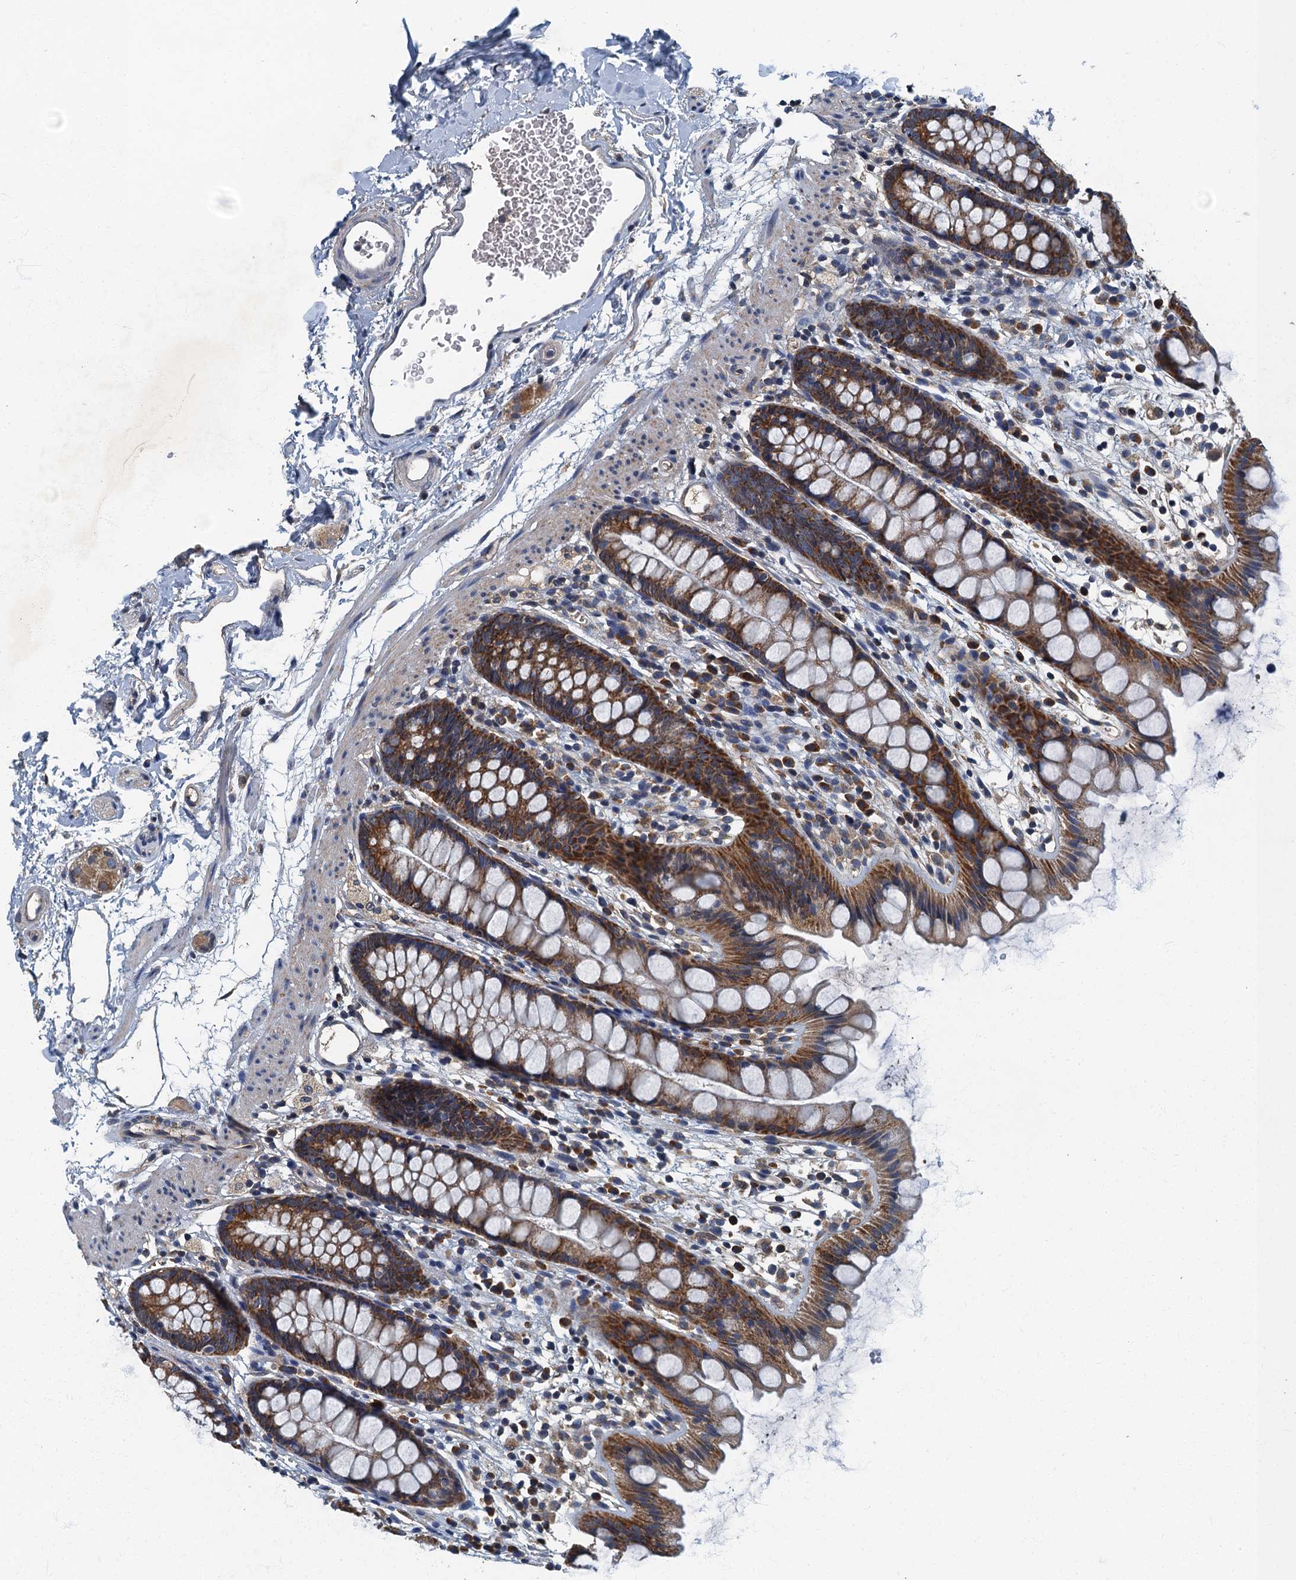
{"staining": {"intensity": "strong", "quantity": ">75%", "location": "cytoplasmic/membranous"}, "tissue": "rectum", "cell_type": "Glandular cells", "image_type": "normal", "snomed": [{"axis": "morphology", "description": "Normal tissue, NOS"}, {"axis": "topography", "description": "Rectum"}], "caption": "Human rectum stained with a protein marker exhibits strong staining in glandular cells.", "gene": "DDX49", "patient": {"sex": "female", "age": 65}}